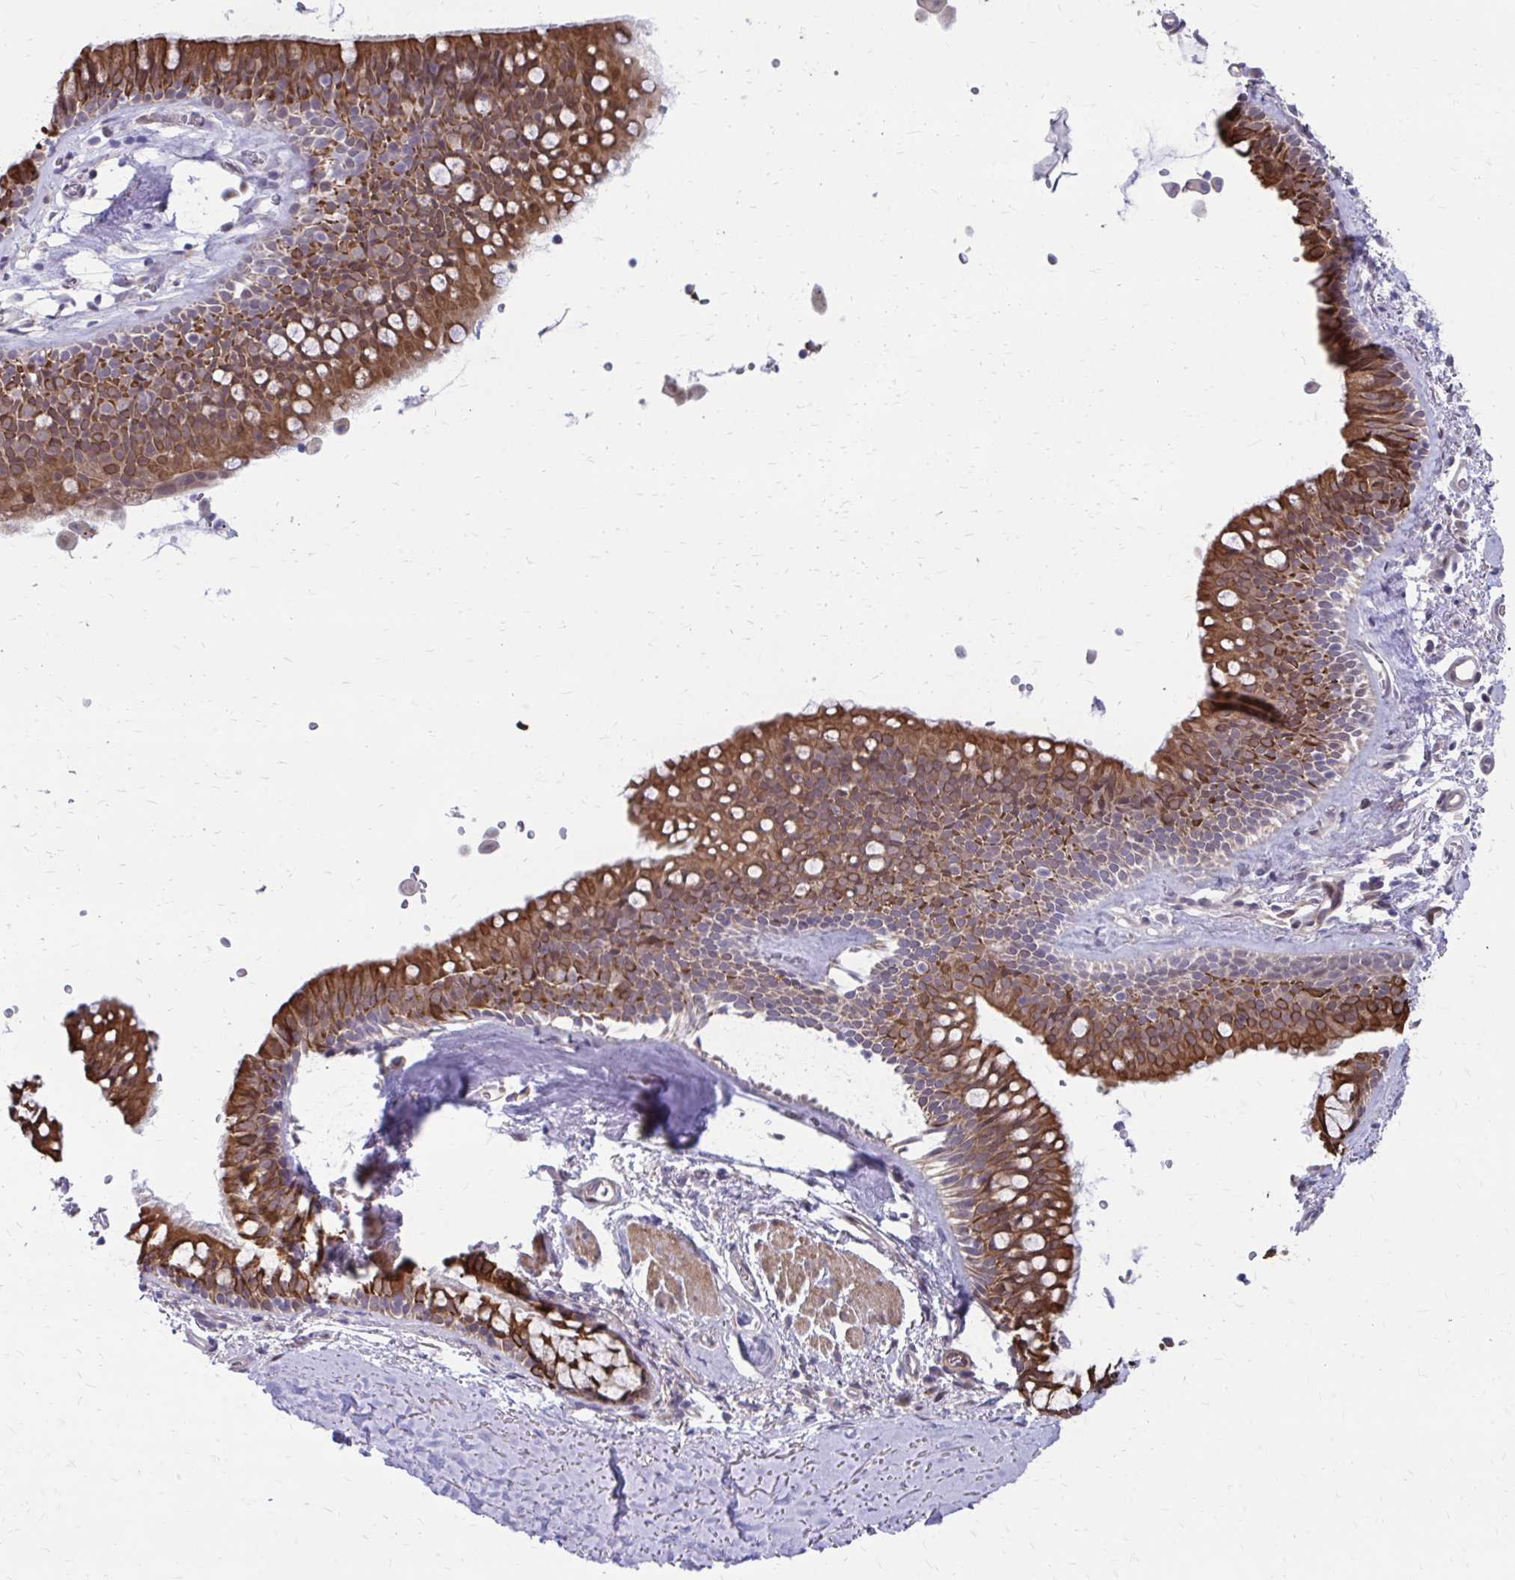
{"staining": {"intensity": "strong", "quantity": ">75%", "location": "cytoplasmic/membranous"}, "tissue": "bronchus", "cell_type": "Respiratory epithelial cells", "image_type": "normal", "snomed": [{"axis": "morphology", "description": "Normal tissue, NOS"}, {"axis": "topography", "description": "Cartilage tissue"}, {"axis": "topography", "description": "Bronchus"}], "caption": "This histopathology image reveals IHC staining of unremarkable bronchus, with high strong cytoplasmic/membranous expression in about >75% of respiratory epithelial cells.", "gene": "ANKRD30B", "patient": {"sex": "female", "age": 79}}